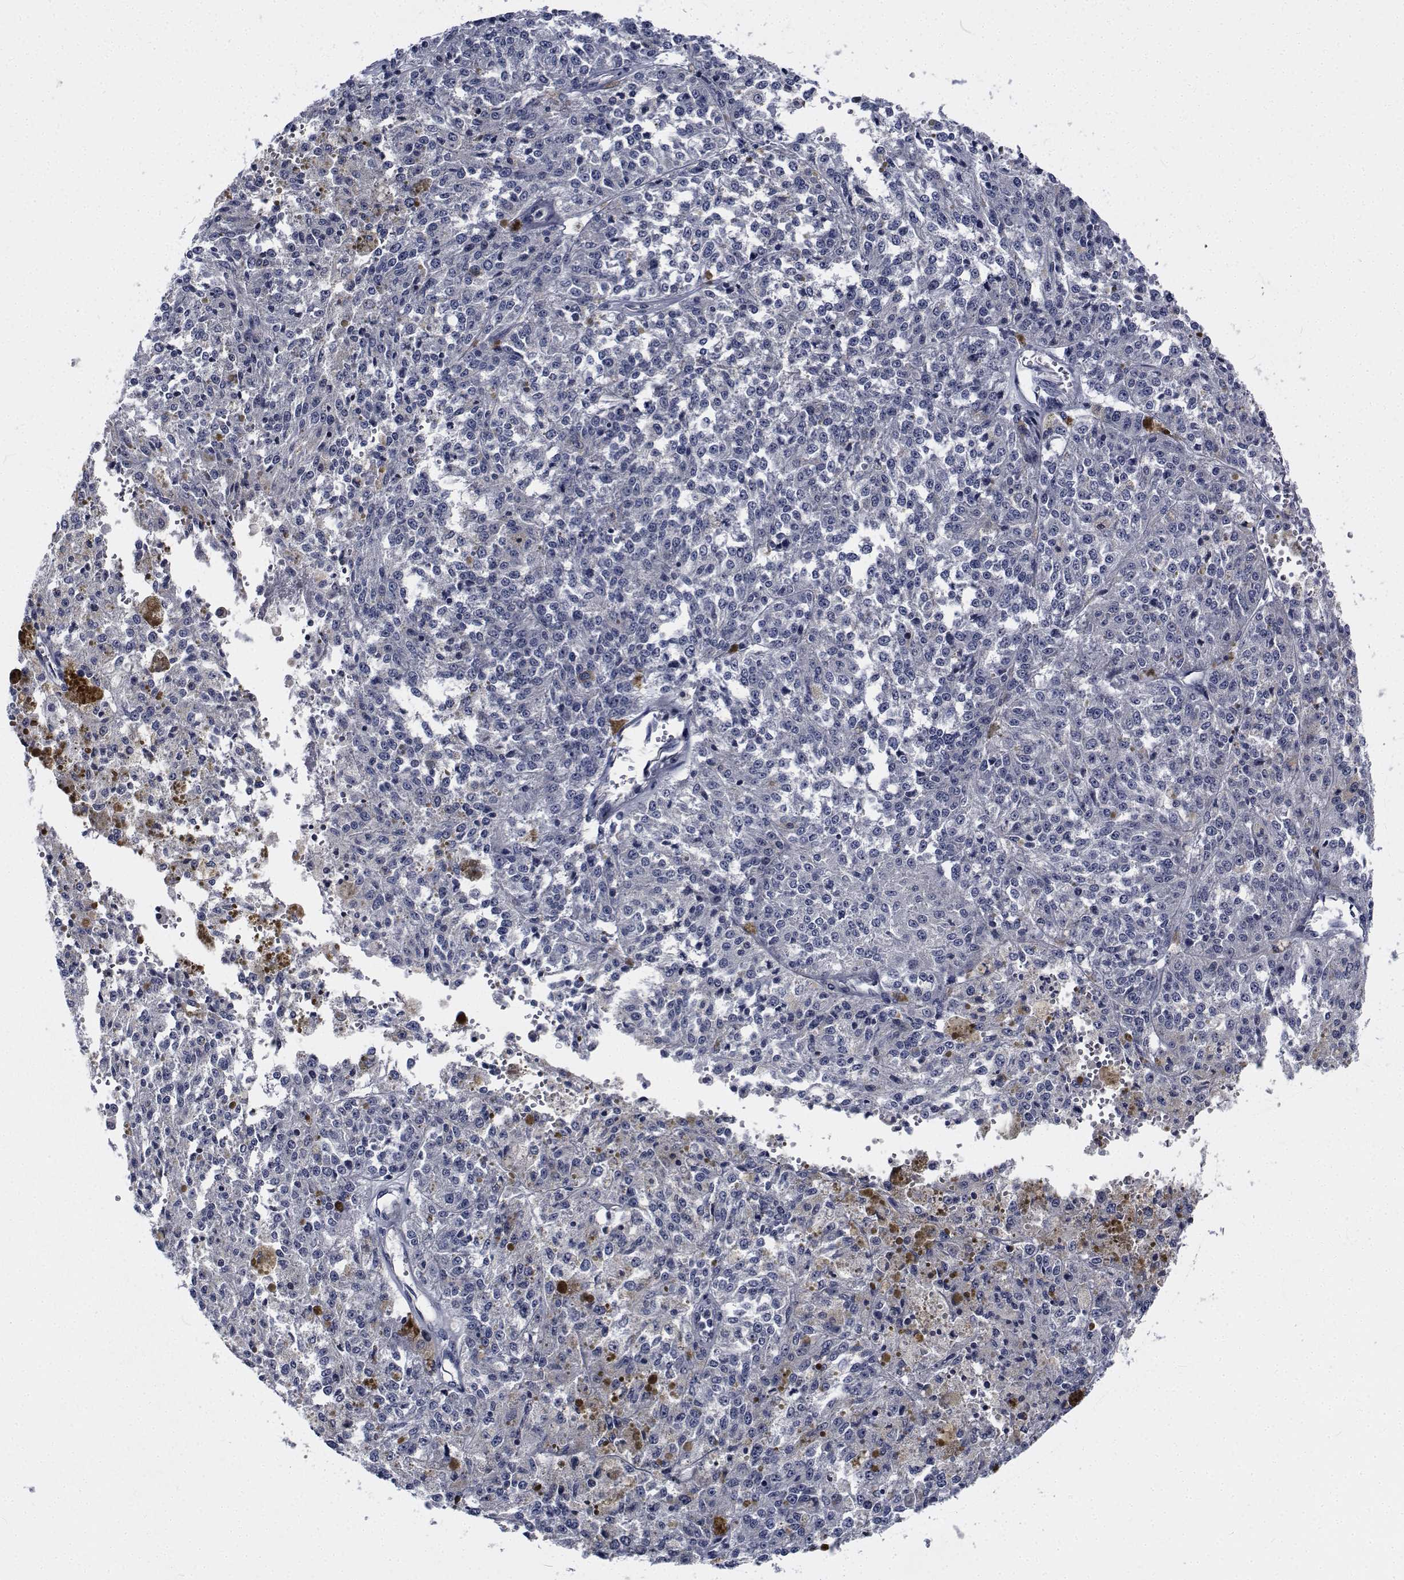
{"staining": {"intensity": "negative", "quantity": "none", "location": "none"}, "tissue": "melanoma", "cell_type": "Tumor cells", "image_type": "cancer", "snomed": [{"axis": "morphology", "description": "Malignant melanoma, Metastatic site"}, {"axis": "topography", "description": "Lymph node"}], "caption": "Immunohistochemical staining of human malignant melanoma (metastatic site) shows no significant positivity in tumor cells.", "gene": "TTBK1", "patient": {"sex": "female", "age": 64}}